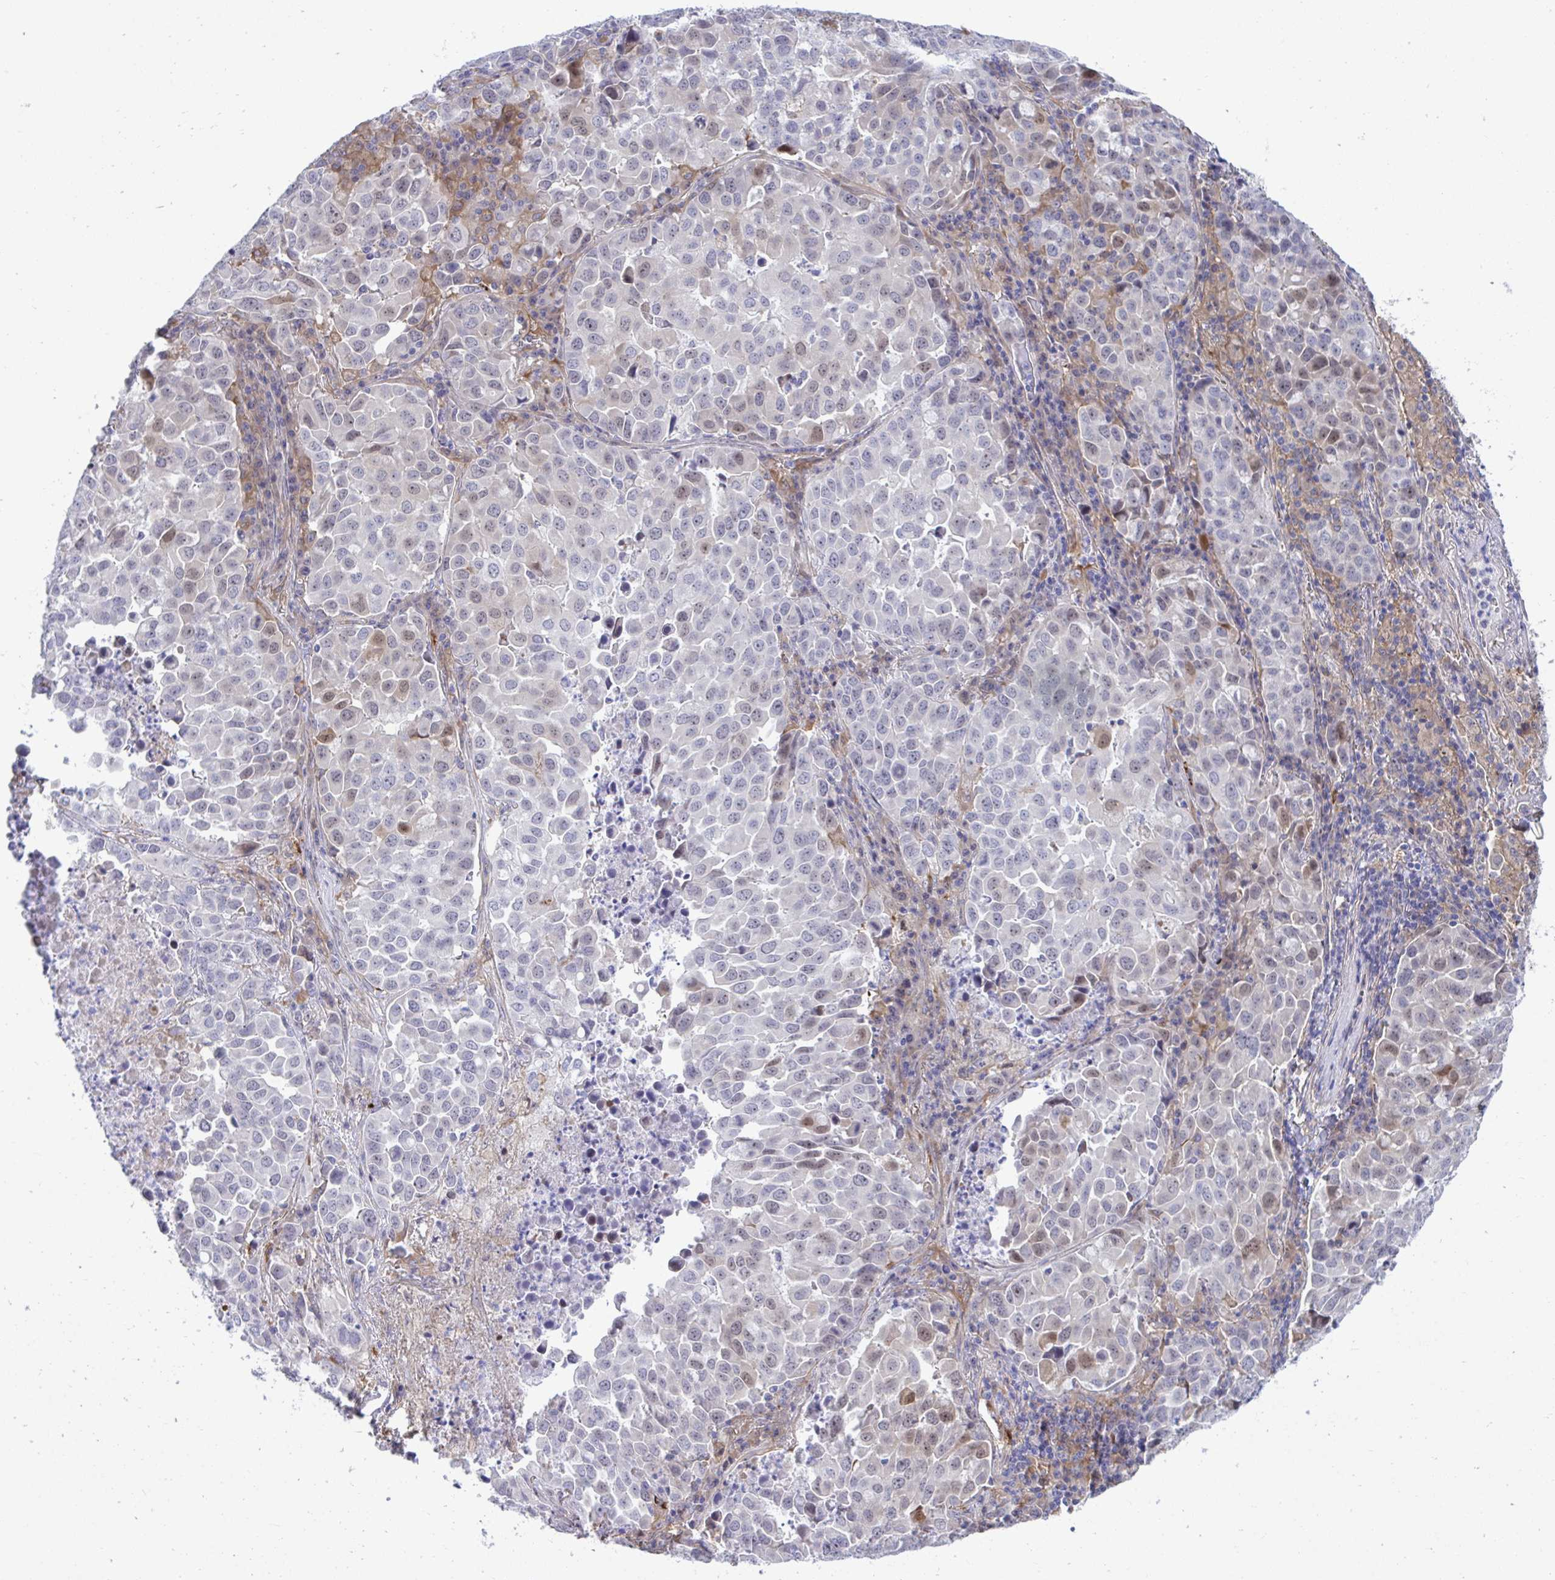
{"staining": {"intensity": "weak", "quantity": "<25%", "location": "cytoplasmic/membranous,nuclear"}, "tissue": "lung cancer", "cell_type": "Tumor cells", "image_type": "cancer", "snomed": [{"axis": "morphology", "description": "Adenocarcinoma, NOS"}, {"axis": "morphology", "description": "Adenocarcinoma, metastatic, NOS"}, {"axis": "topography", "description": "Lymph node"}, {"axis": "topography", "description": "Lung"}], "caption": "Immunohistochemistry (IHC) micrograph of human lung cancer (metastatic adenocarcinoma) stained for a protein (brown), which demonstrates no staining in tumor cells.", "gene": "CENPQ", "patient": {"sex": "female", "age": 65}}